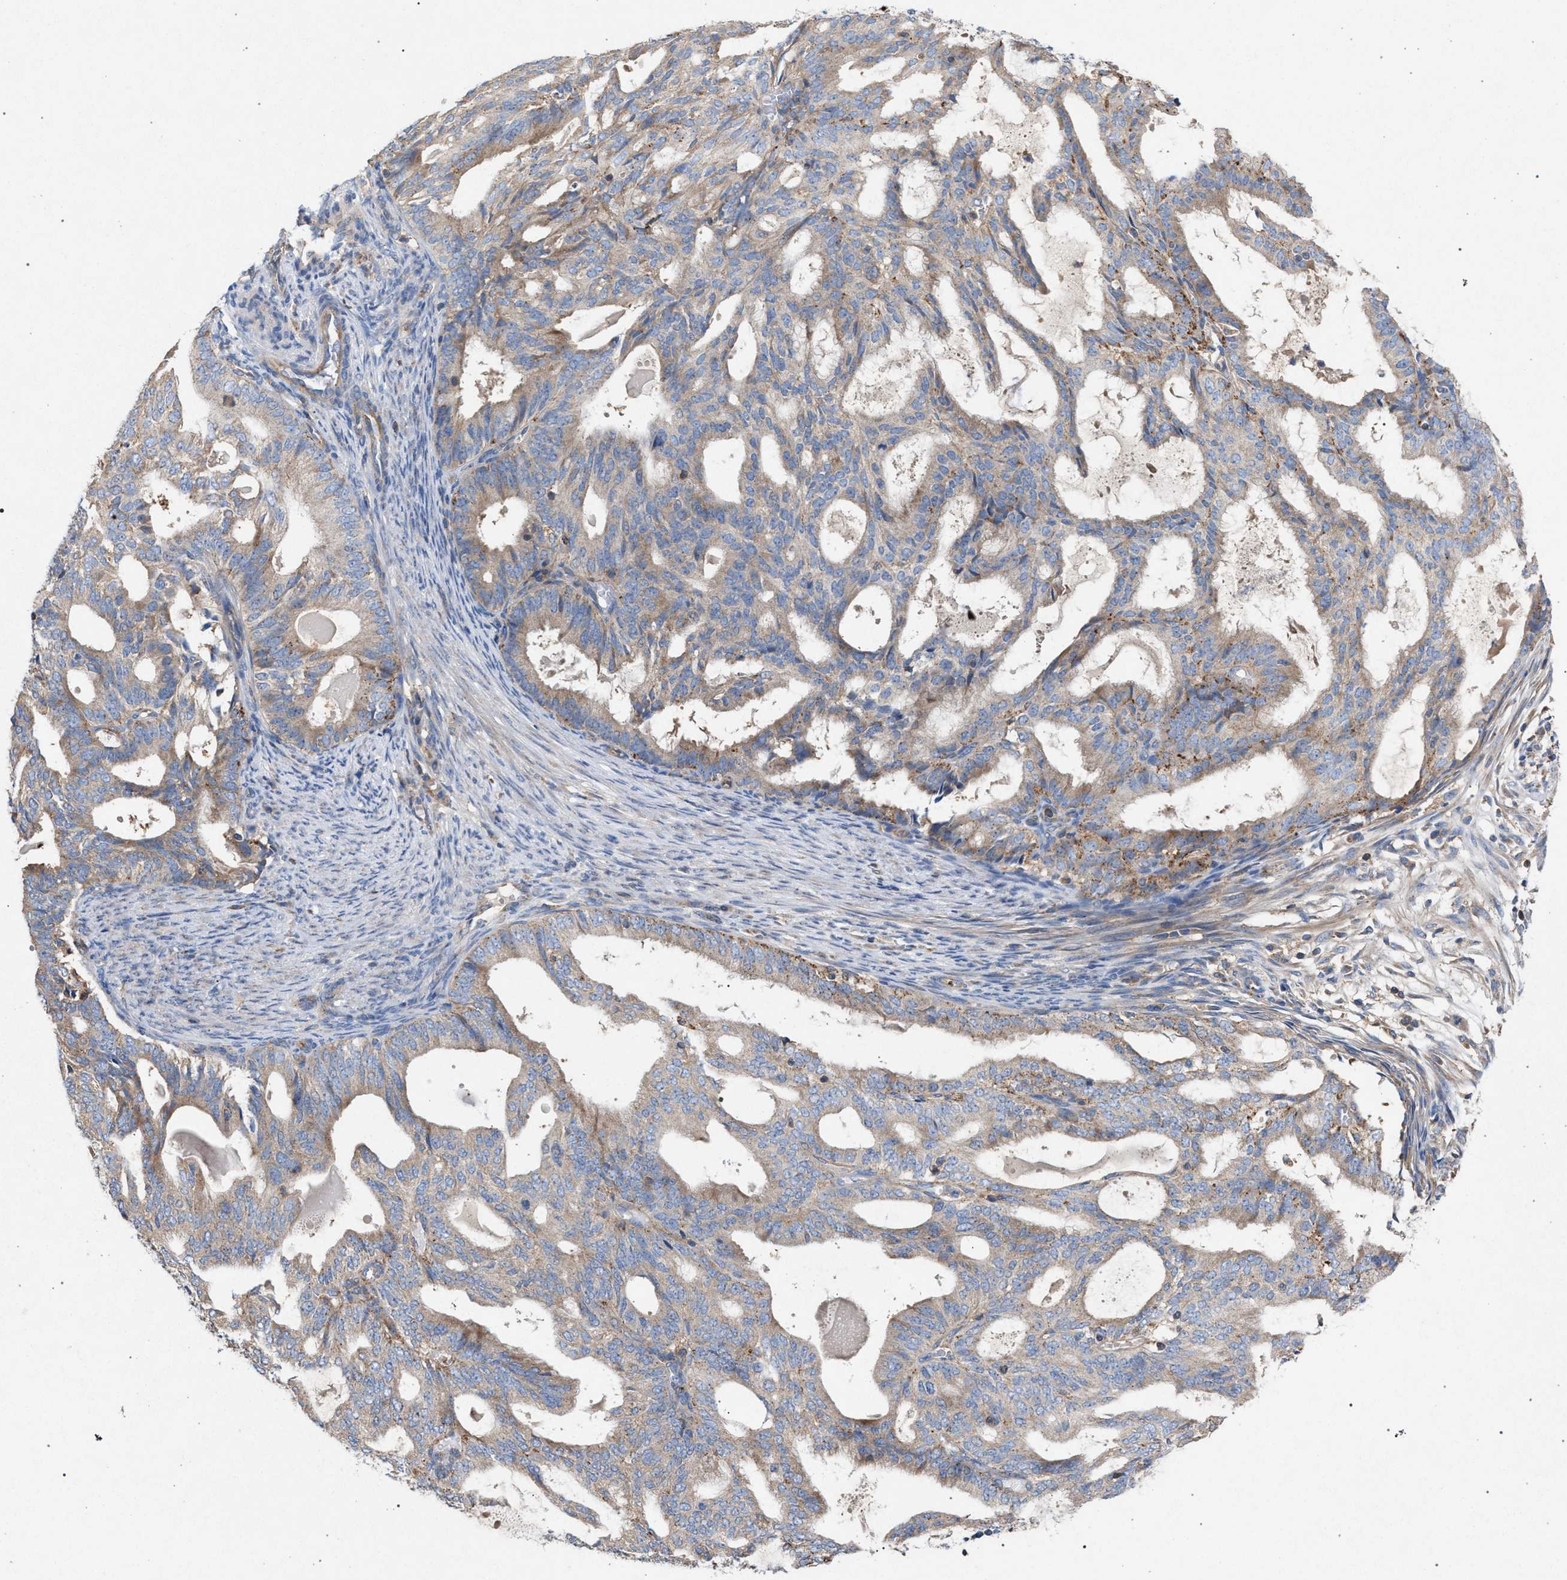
{"staining": {"intensity": "weak", "quantity": ">75%", "location": "cytoplasmic/membranous"}, "tissue": "endometrial cancer", "cell_type": "Tumor cells", "image_type": "cancer", "snomed": [{"axis": "morphology", "description": "Adenocarcinoma, NOS"}, {"axis": "topography", "description": "Endometrium"}], "caption": "Tumor cells reveal low levels of weak cytoplasmic/membranous staining in about >75% of cells in adenocarcinoma (endometrial). The protein of interest is stained brown, and the nuclei are stained in blue (DAB IHC with brightfield microscopy, high magnification).", "gene": "VPS13A", "patient": {"sex": "female", "age": 58}}